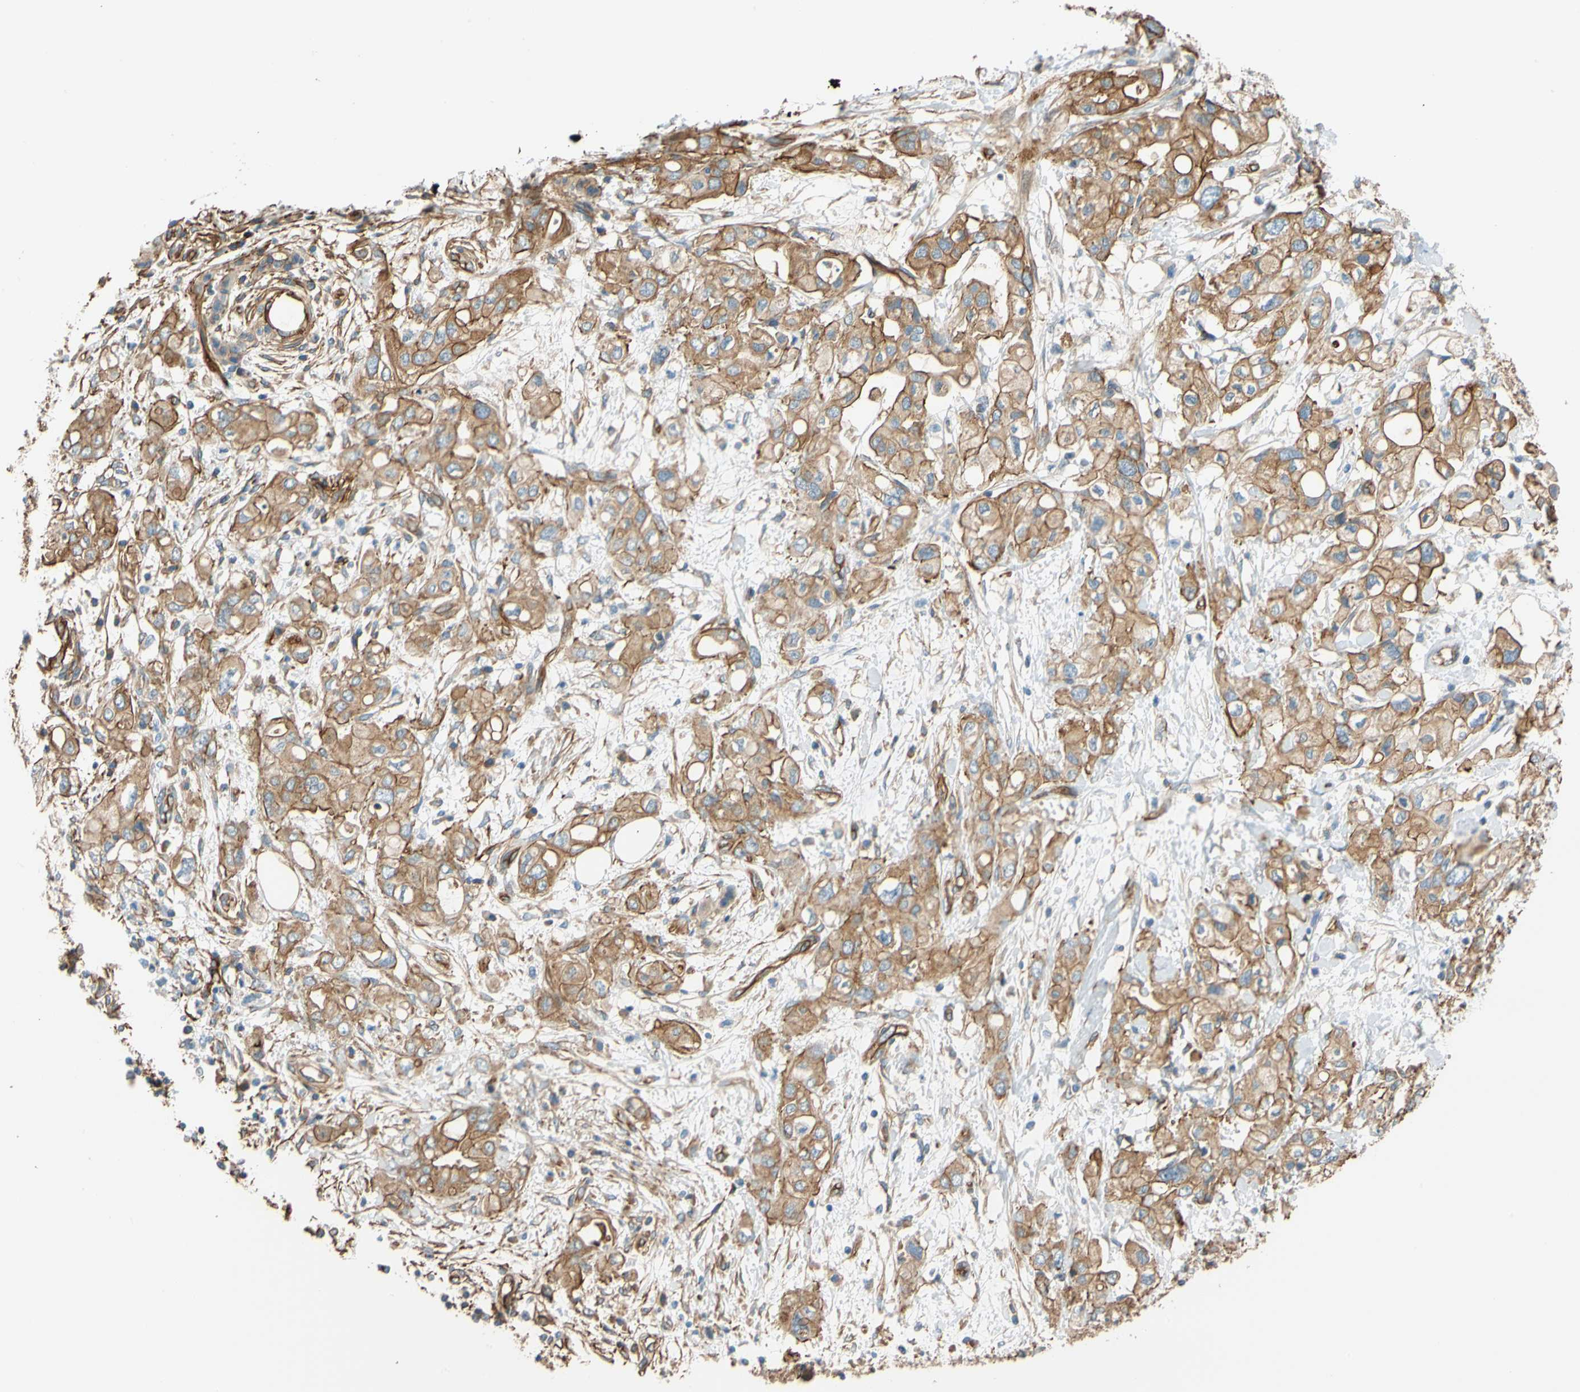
{"staining": {"intensity": "moderate", "quantity": ">75%", "location": "cytoplasmic/membranous"}, "tissue": "pancreatic cancer", "cell_type": "Tumor cells", "image_type": "cancer", "snomed": [{"axis": "morphology", "description": "Adenocarcinoma, NOS"}, {"axis": "topography", "description": "Pancreas"}], "caption": "High-power microscopy captured an immunohistochemistry histopathology image of adenocarcinoma (pancreatic), revealing moderate cytoplasmic/membranous positivity in approximately >75% of tumor cells.", "gene": "SPTAN1", "patient": {"sex": "female", "age": 56}}